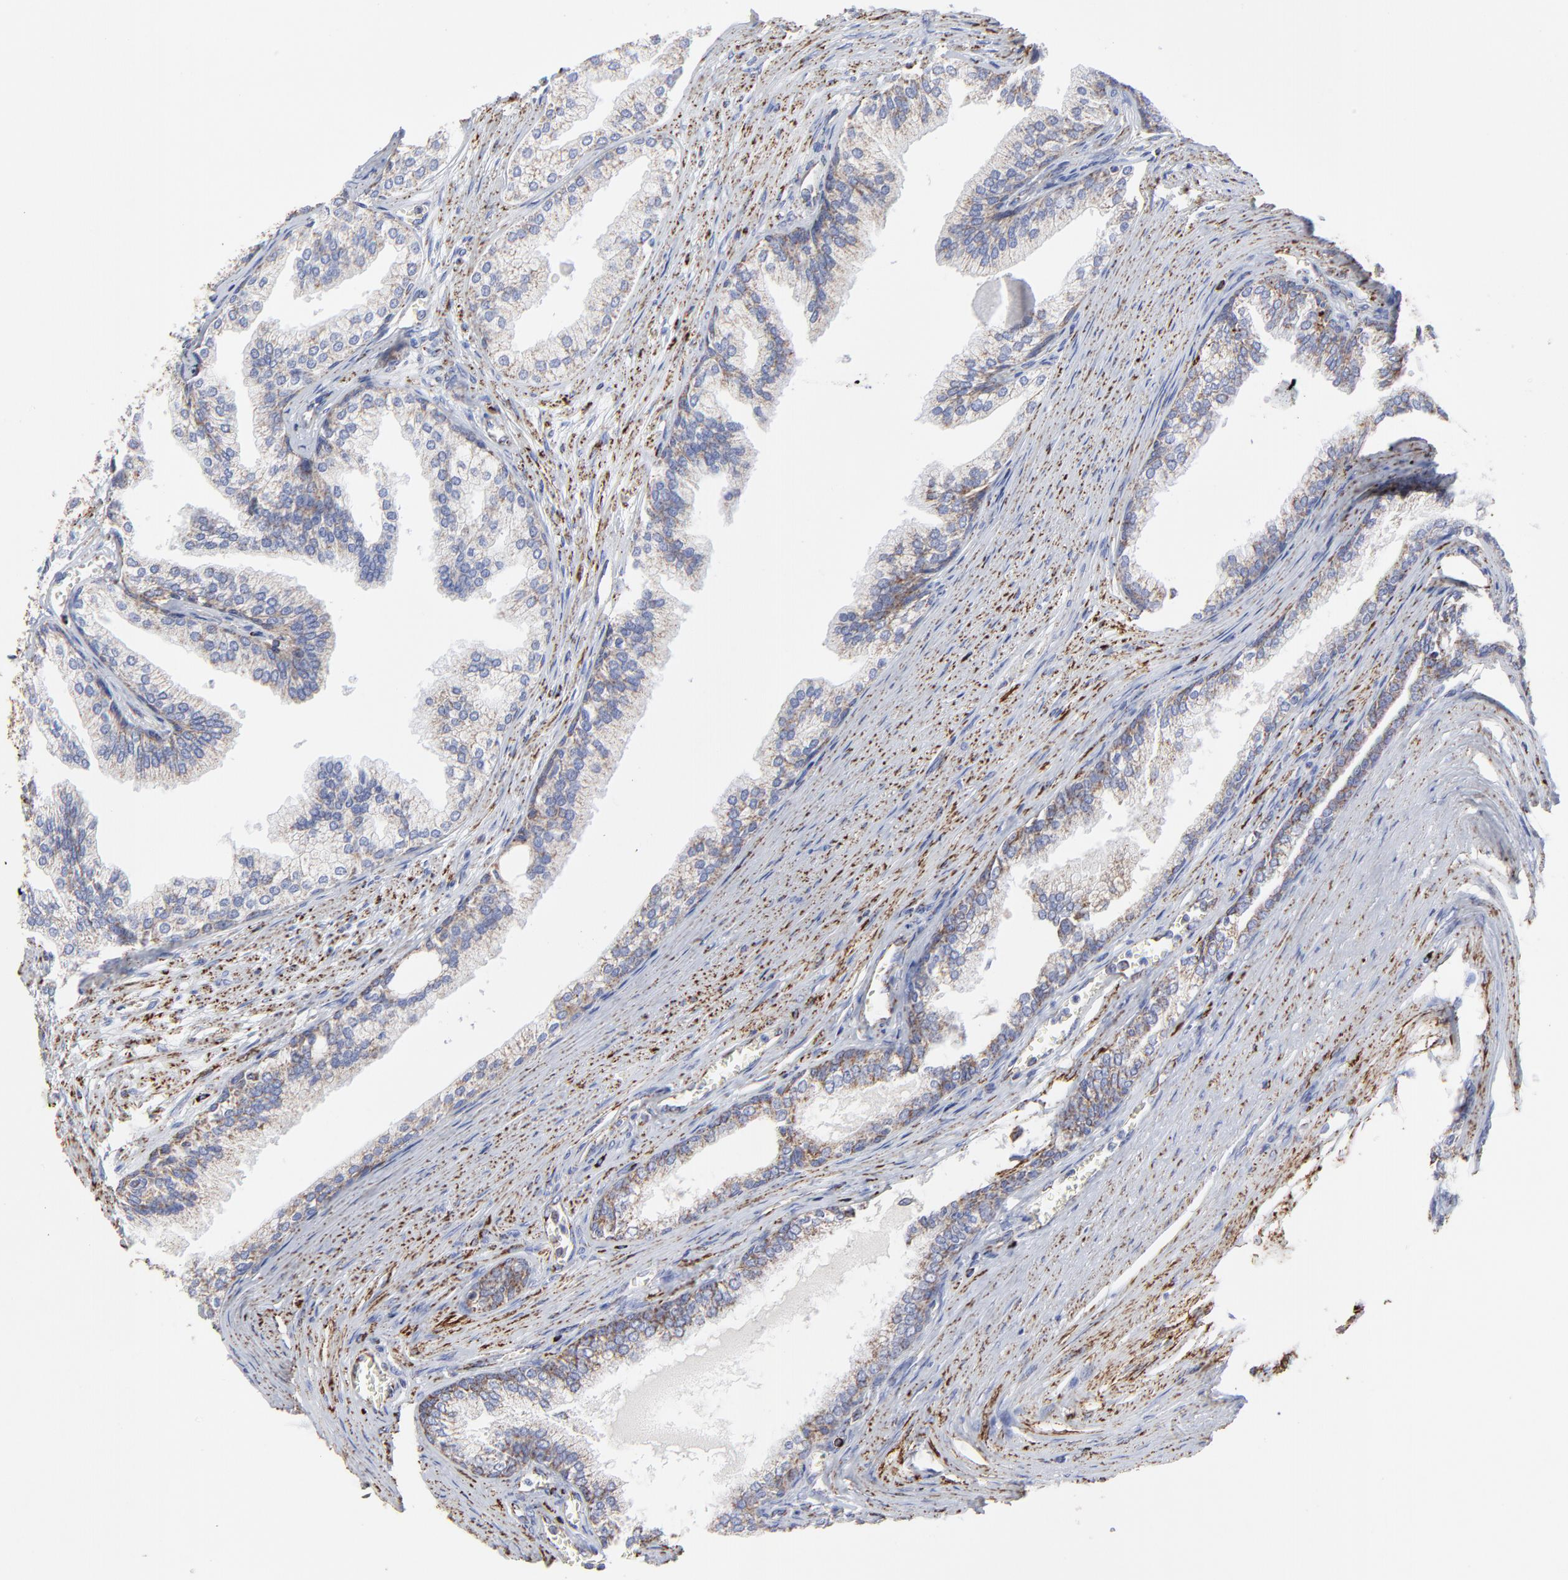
{"staining": {"intensity": "weak", "quantity": ">75%", "location": "cytoplasmic/membranous"}, "tissue": "prostate", "cell_type": "Glandular cells", "image_type": "normal", "snomed": [{"axis": "morphology", "description": "Normal tissue, NOS"}, {"axis": "topography", "description": "Prostate"}], "caption": "Glandular cells show weak cytoplasmic/membranous staining in about >75% of cells in unremarkable prostate. Ihc stains the protein in brown and the nuclei are stained blue.", "gene": "PINK1", "patient": {"sex": "male", "age": 68}}